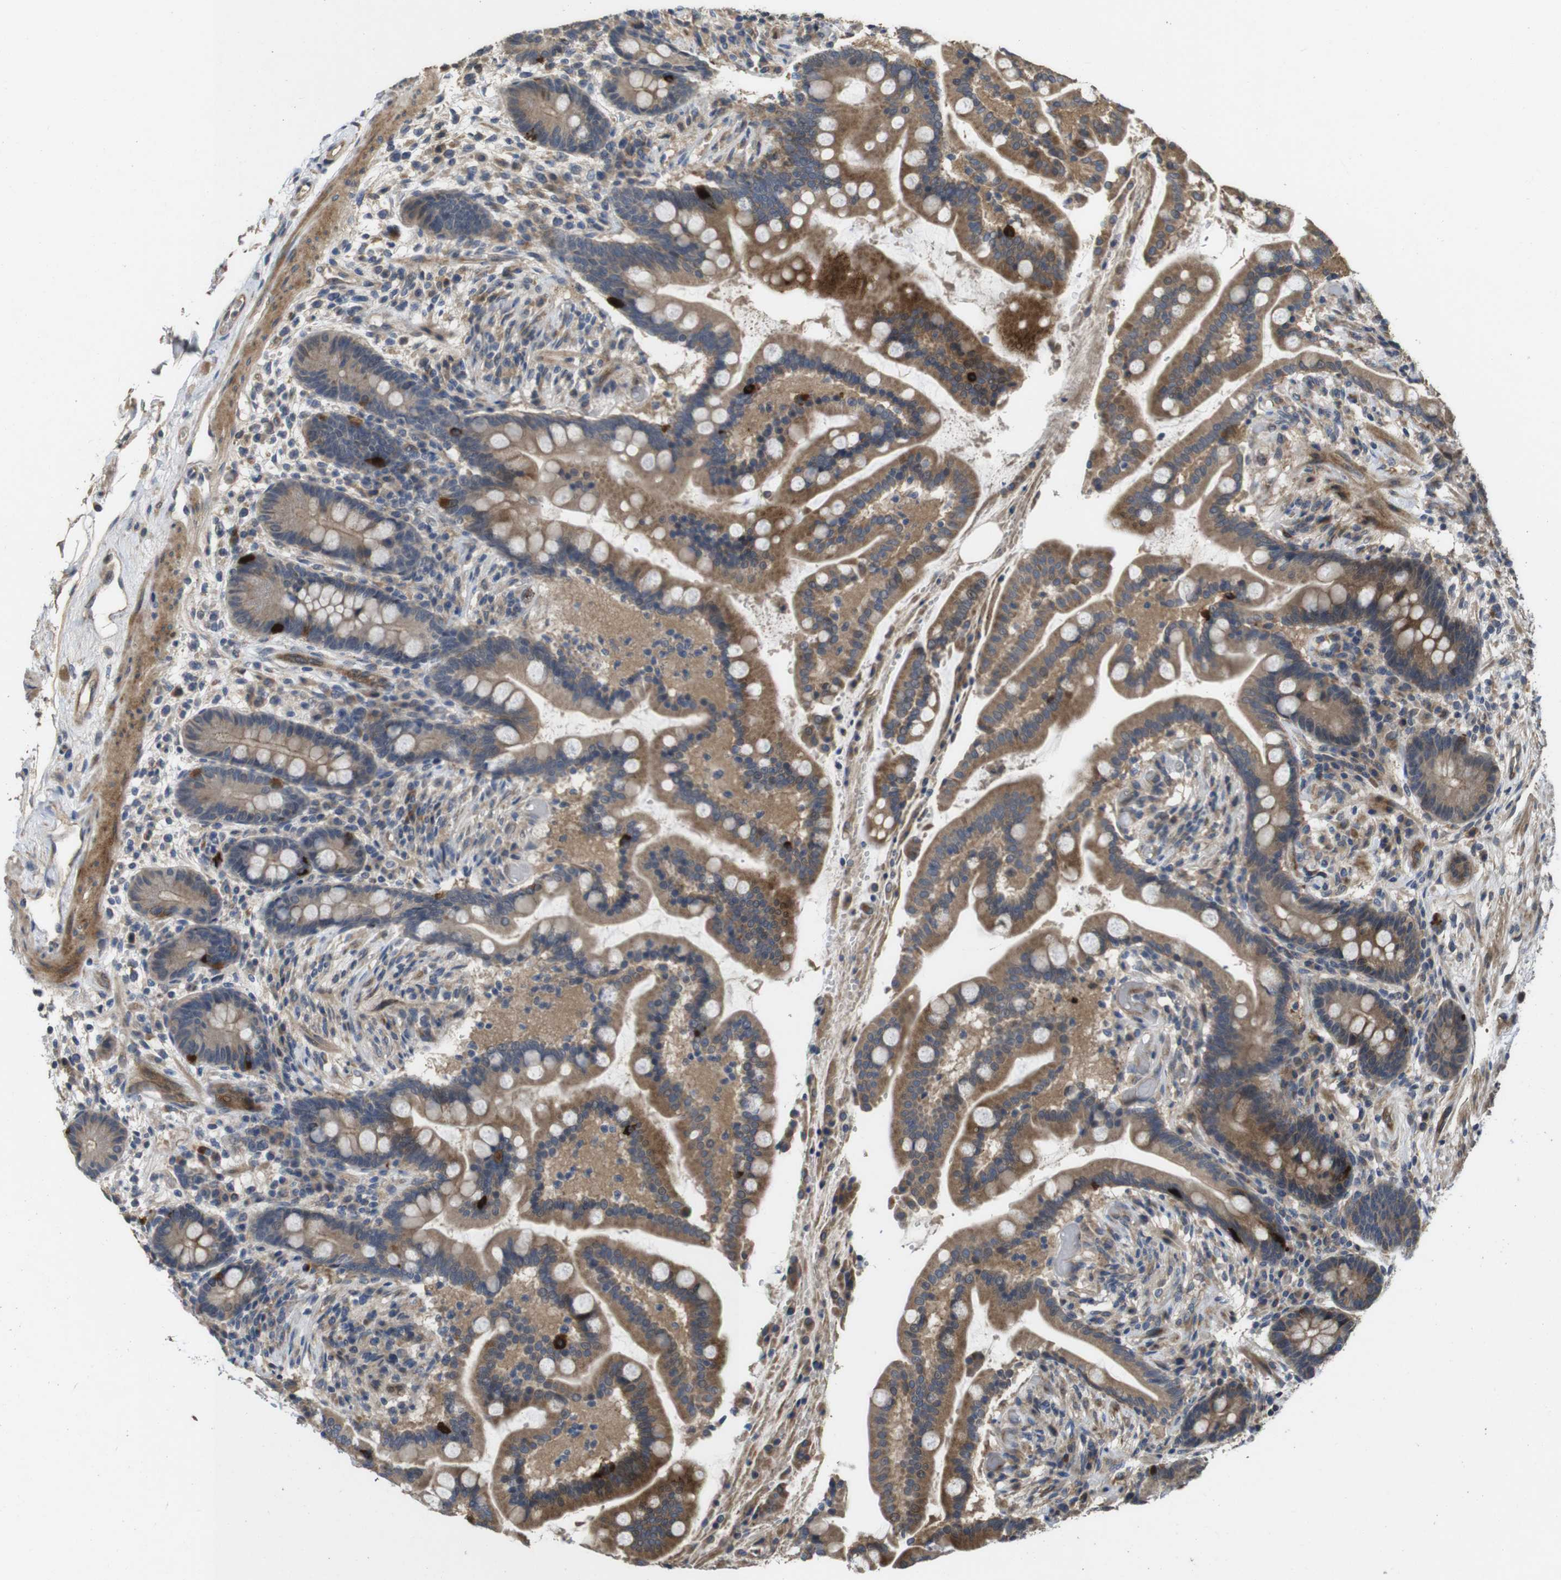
{"staining": {"intensity": "moderate", "quantity": ">75%", "location": "cytoplasmic/membranous"}, "tissue": "colon", "cell_type": "Endothelial cells", "image_type": "normal", "snomed": [{"axis": "morphology", "description": "Normal tissue, NOS"}, {"axis": "topography", "description": "Colon"}], "caption": "There is medium levels of moderate cytoplasmic/membranous expression in endothelial cells of benign colon, as demonstrated by immunohistochemical staining (brown color).", "gene": "PCDHB10", "patient": {"sex": "male", "age": 73}}